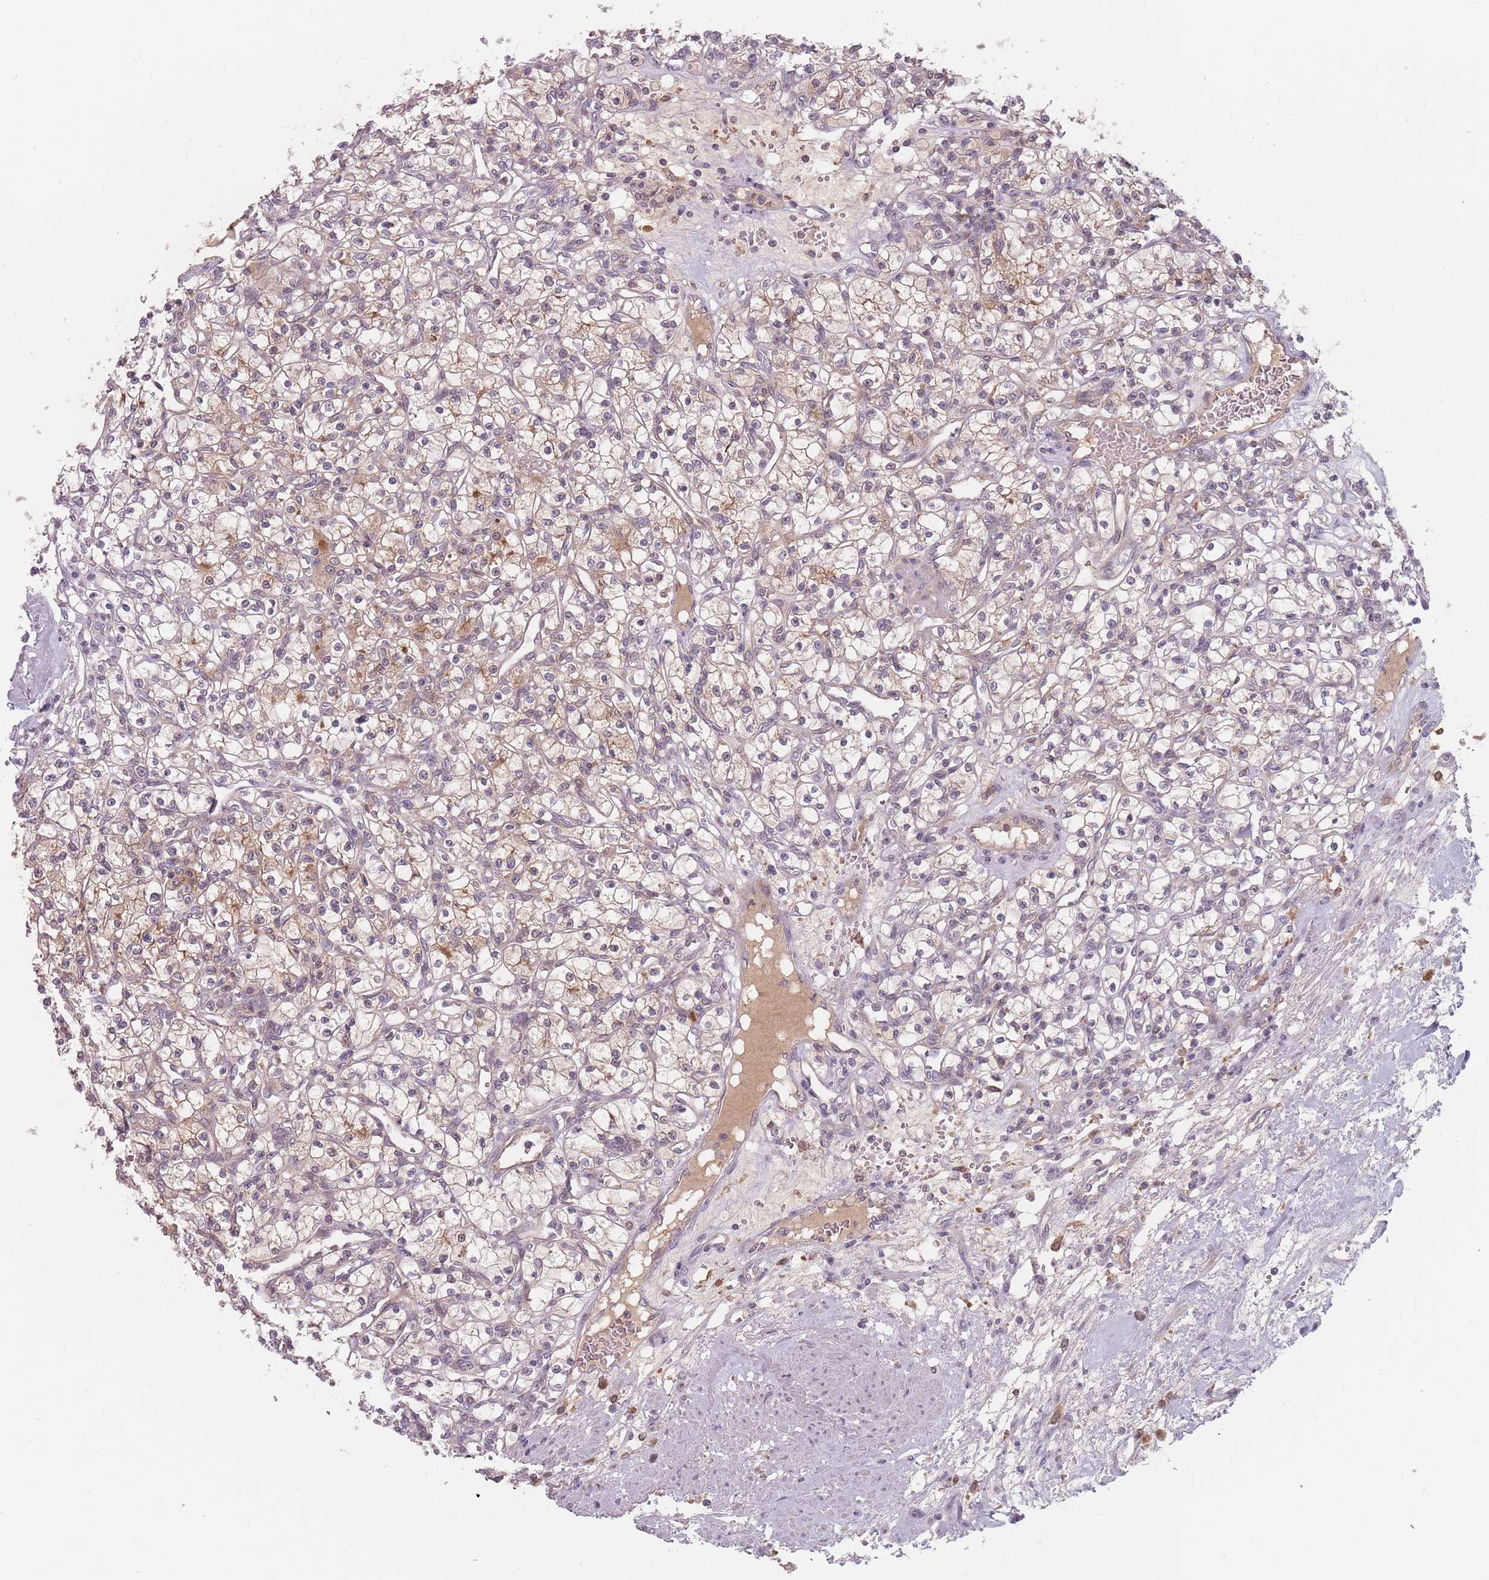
{"staining": {"intensity": "weak", "quantity": "25%-75%", "location": "cytoplasmic/membranous"}, "tissue": "renal cancer", "cell_type": "Tumor cells", "image_type": "cancer", "snomed": [{"axis": "morphology", "description": "Adenocarcinoma, NOS"}, {"axis": "topography", "description": "Kidney"}], "caption": "A histopathology image of human adenocarcinoma (renal) stained for a protein reveals weak cytoplasmic/membranous brown staining in tumor cells. (Stains: DAB (3,3'-diaminobenzidine) in brown, nuclei in blue, Microscopy: brightfield microscopy at high magnification).", "gene": "NAXE", "patient": {"sex": "female", "age": 59}}